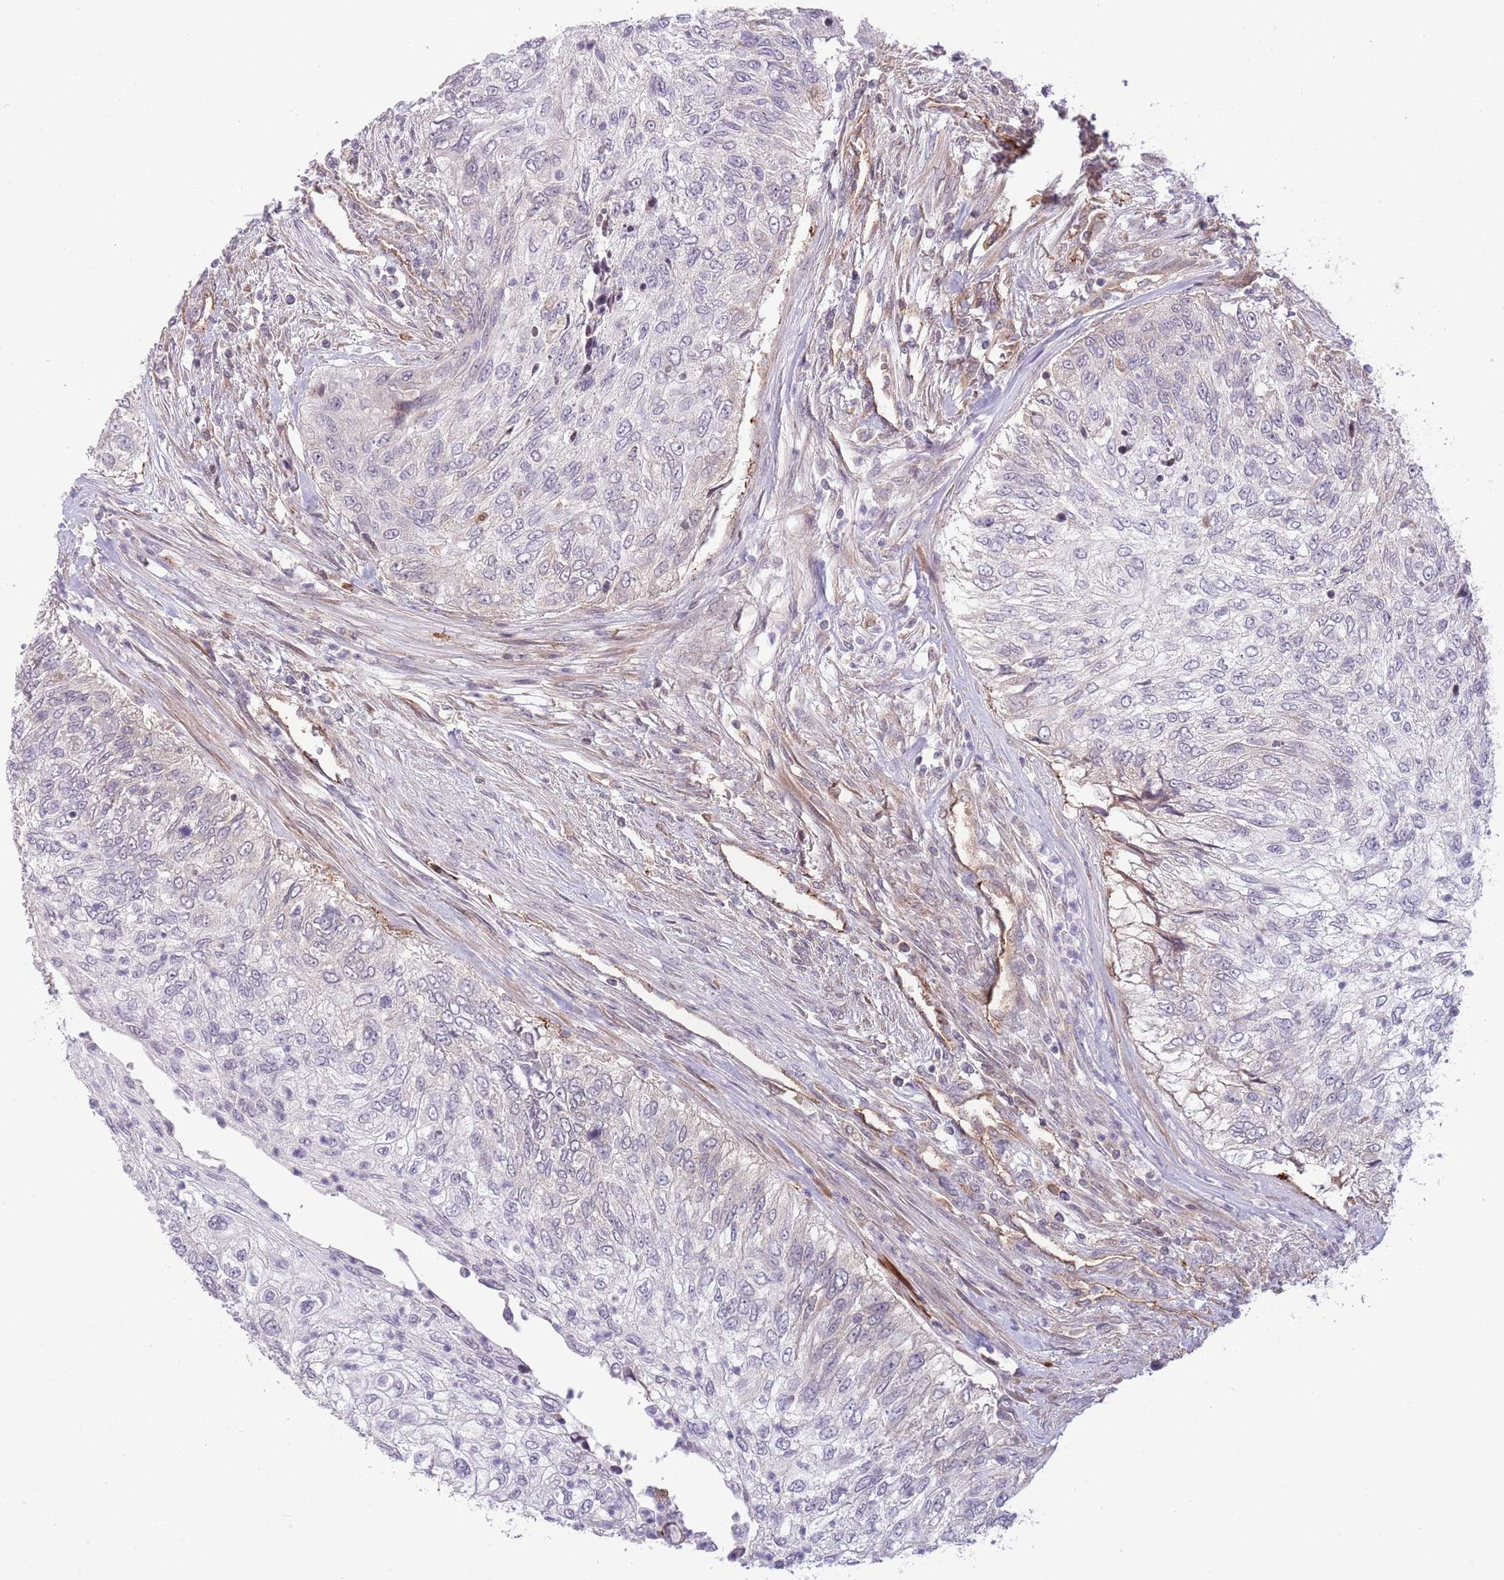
{"staining": {"intensity": "negative", "quantity": "none", "location": "none"}, "tissue": "urothelial cancer", "cell_type": "Tumor cells", "image_type": "cancer", "snomed": [{"axis": "morphology", "description": "Urothelial carcinoma, High grade"}, {"axis": "topography", "description": "Urinary bladder"}], "caption": "Photomicrograph shows no significant protein expression in tumor cells of urothelial carcinoma (high-grade). (Brightfield microscopy of DAB IHC at high magnification).", "gene": "DPP10", "patient": {"sex": "female", "age": 60}}